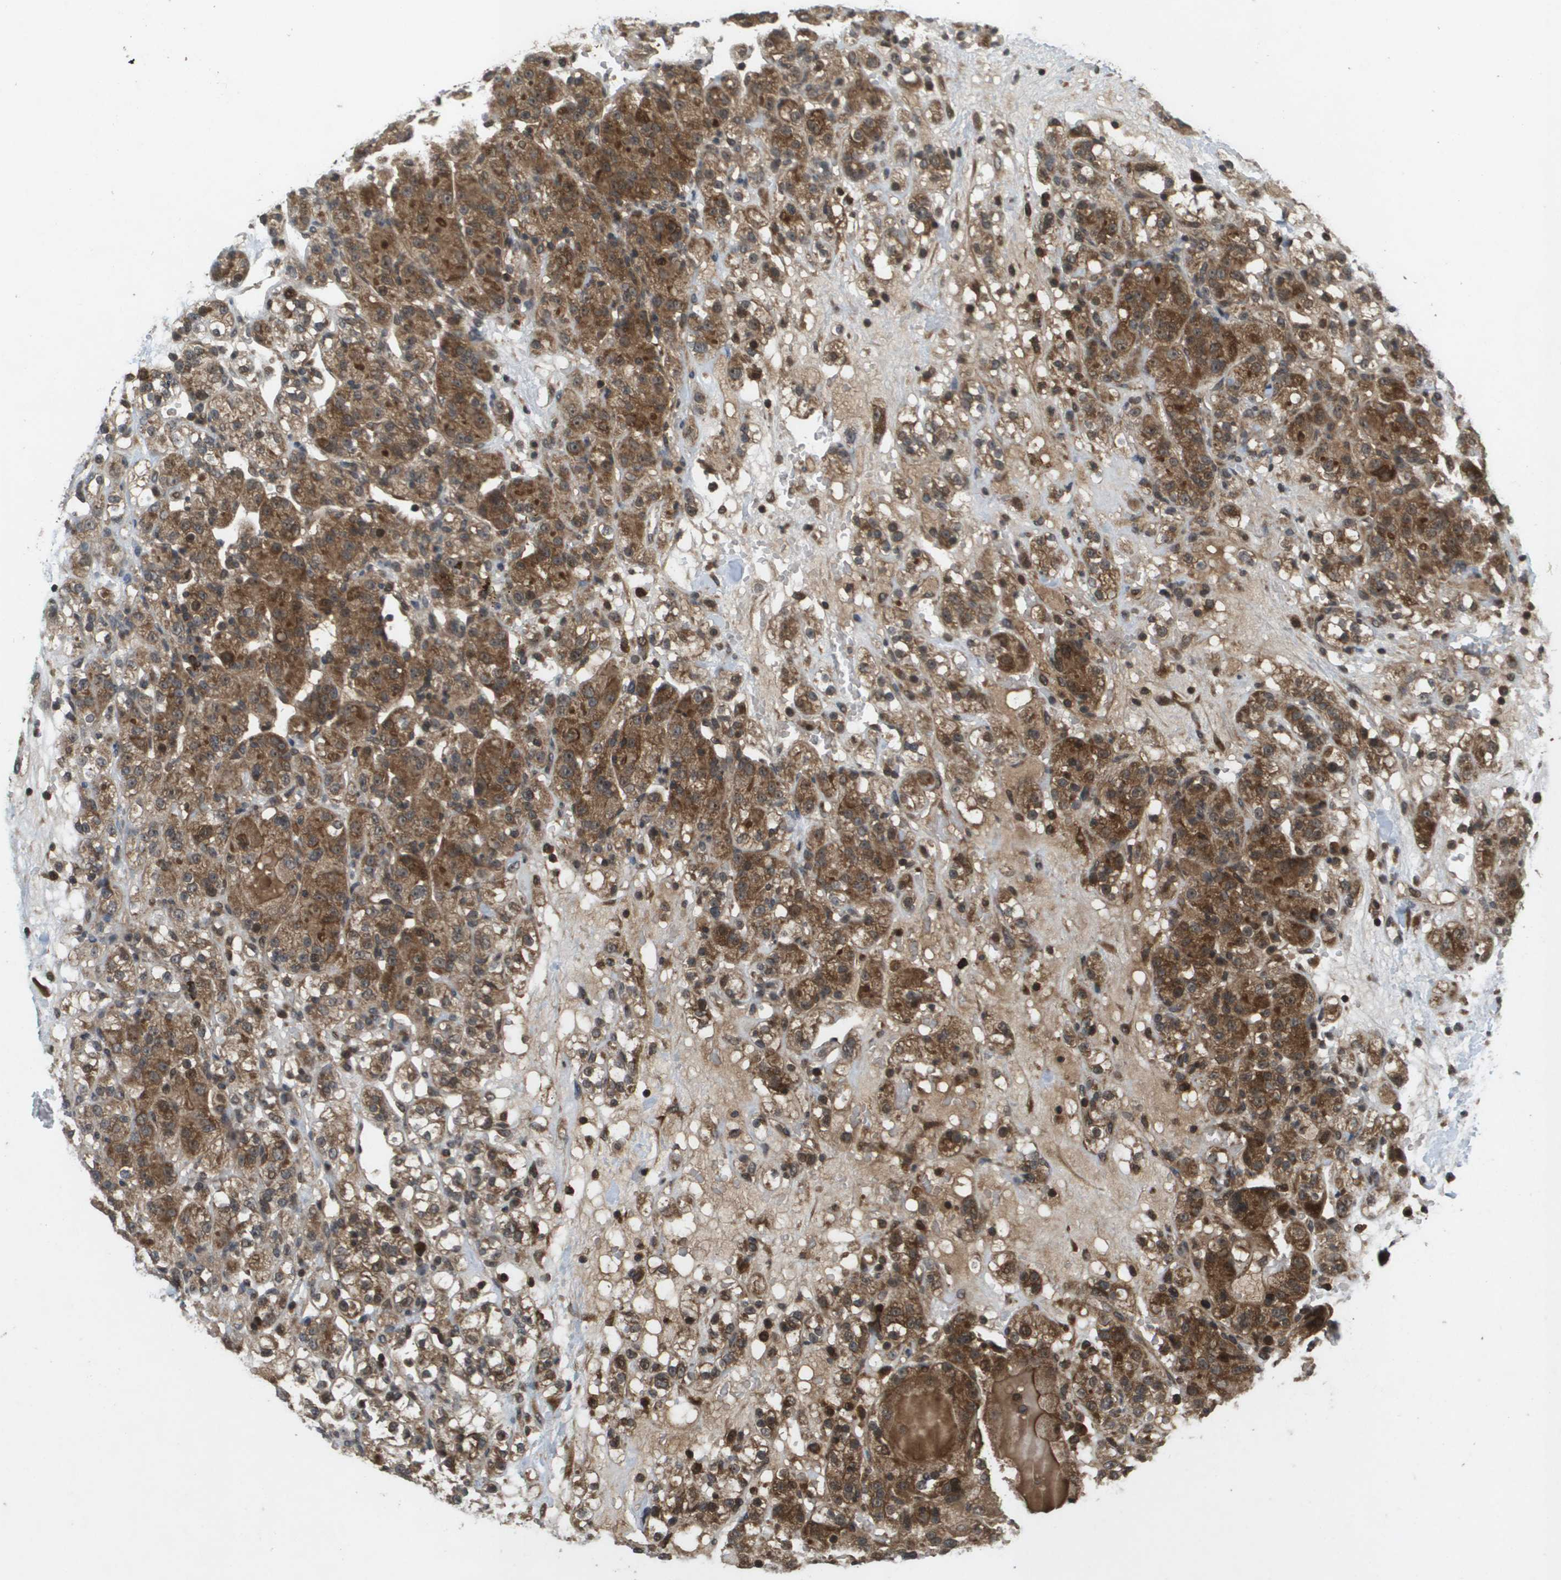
{"staining": {"intensity": "strong", "quantity": ">75%", "location": "cytoplasmic/membranous"}, "tissue": "renal cancer", "cell_type": "Tumor cells", "image_type": "cancer", "snomed": [{"axis": "morphology", "description": "Normal tissue, NOS"}, {"axis": "morphology", "description": "Adenocarcinoma, NOS"}, {"axis": "topography", "description": "Kidney"}], "caption": "DAB immunohistochemical staining of human adenocarcinoma (renal) demonstrates strong cytoplasmic/membranous protein expression in about >75% of tumor cells.", "gene": "KIF11", "patient": {"sex": "male", "age": 61}}